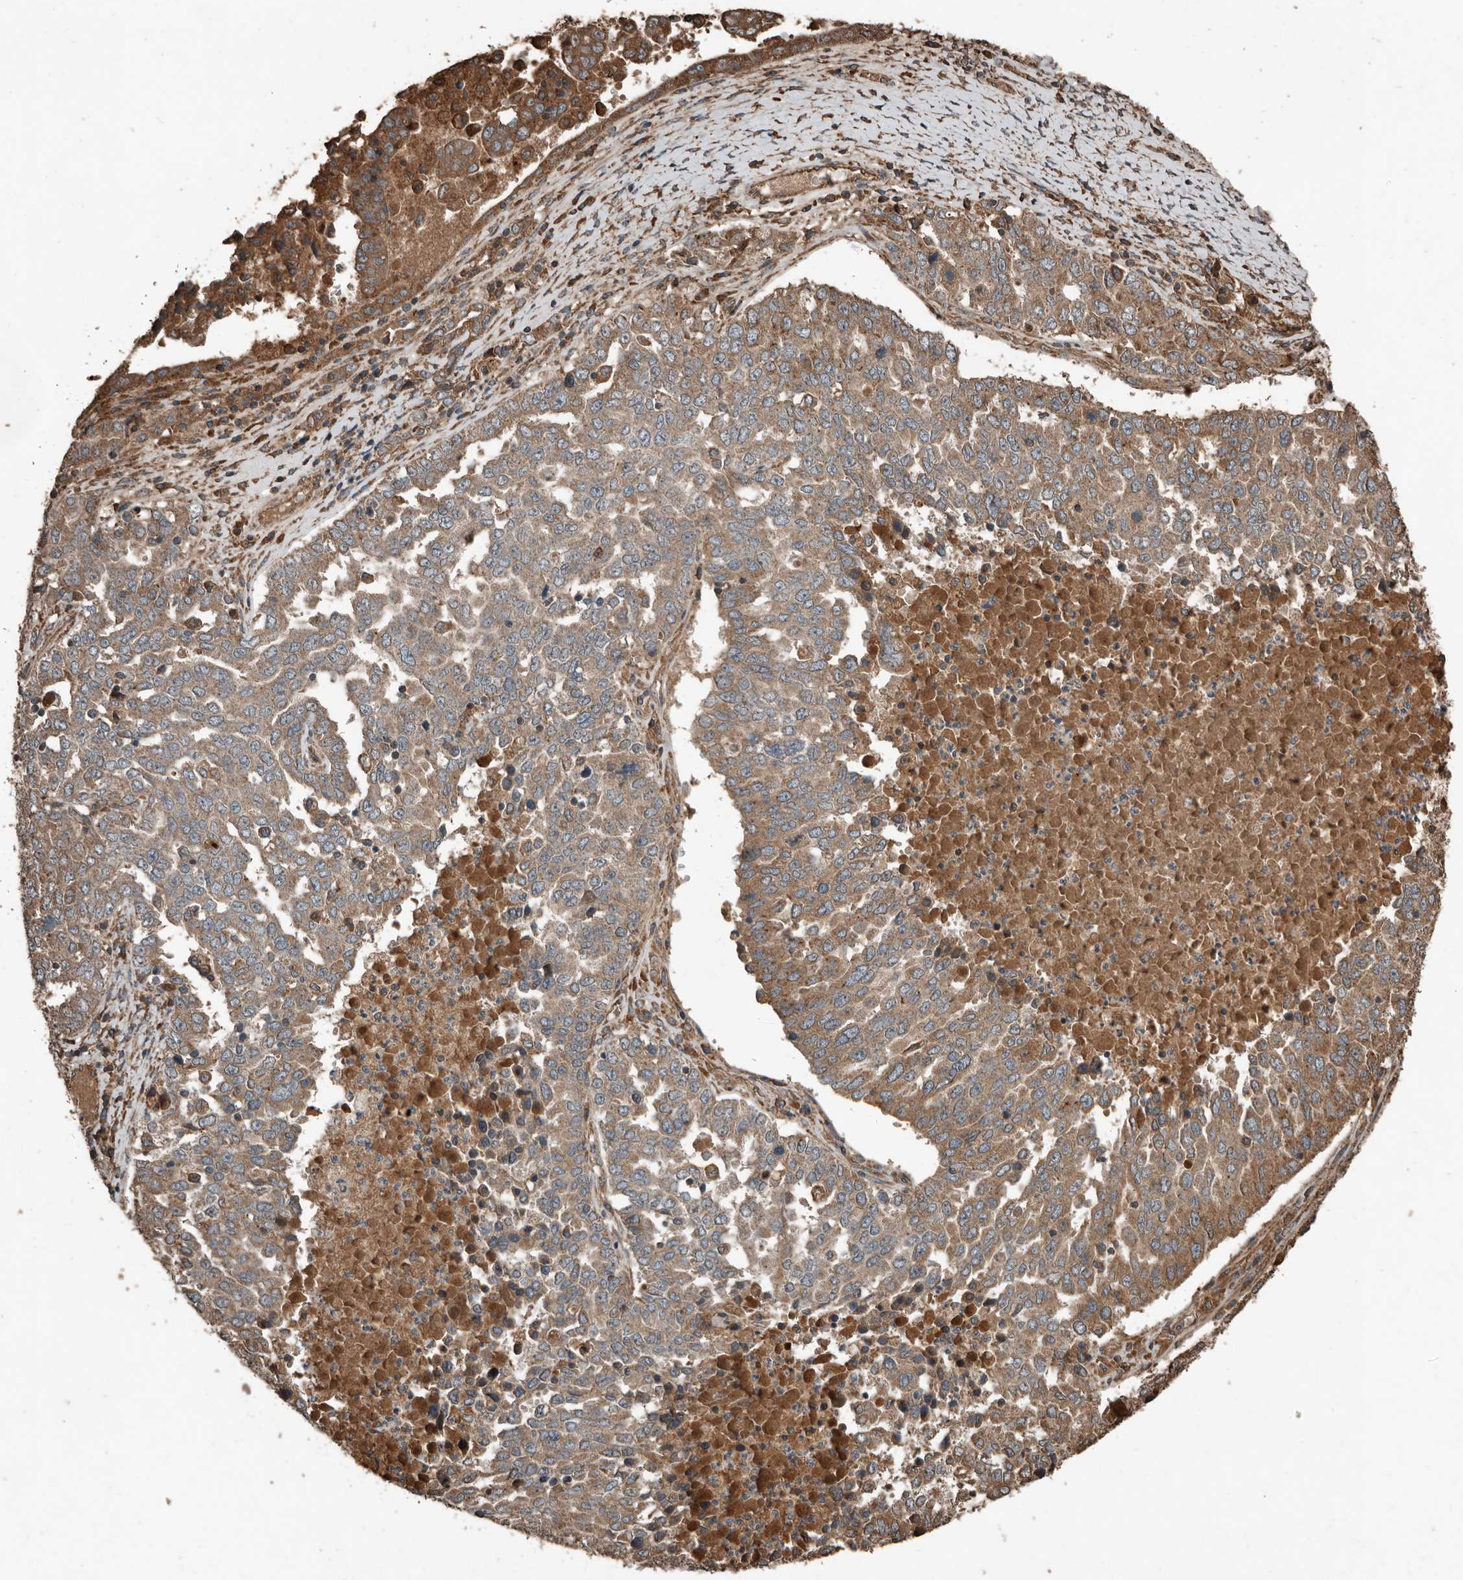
{"staining": {"intensity": "moderate", "quantity": ">75%", "location": "cytoplasmic/membranous"}, "tissue": "ovarian cancer", "cell_type": "Tumor cells", "image_type": "cancer", "snomed": [{"axis": "morphology", "description": "Carcinoma, endometroid"}, {"axis": "topography", "description": "Ovary"}], "caption": "Brown immunohistochemical staining in ovarian cancer (endometroid carcinoma) displays moderate cytoplasmic/membranous staining in about >75% of tumor cells.", "gene": "RNF207", "patient": {"sex": "female", "age": 62}}